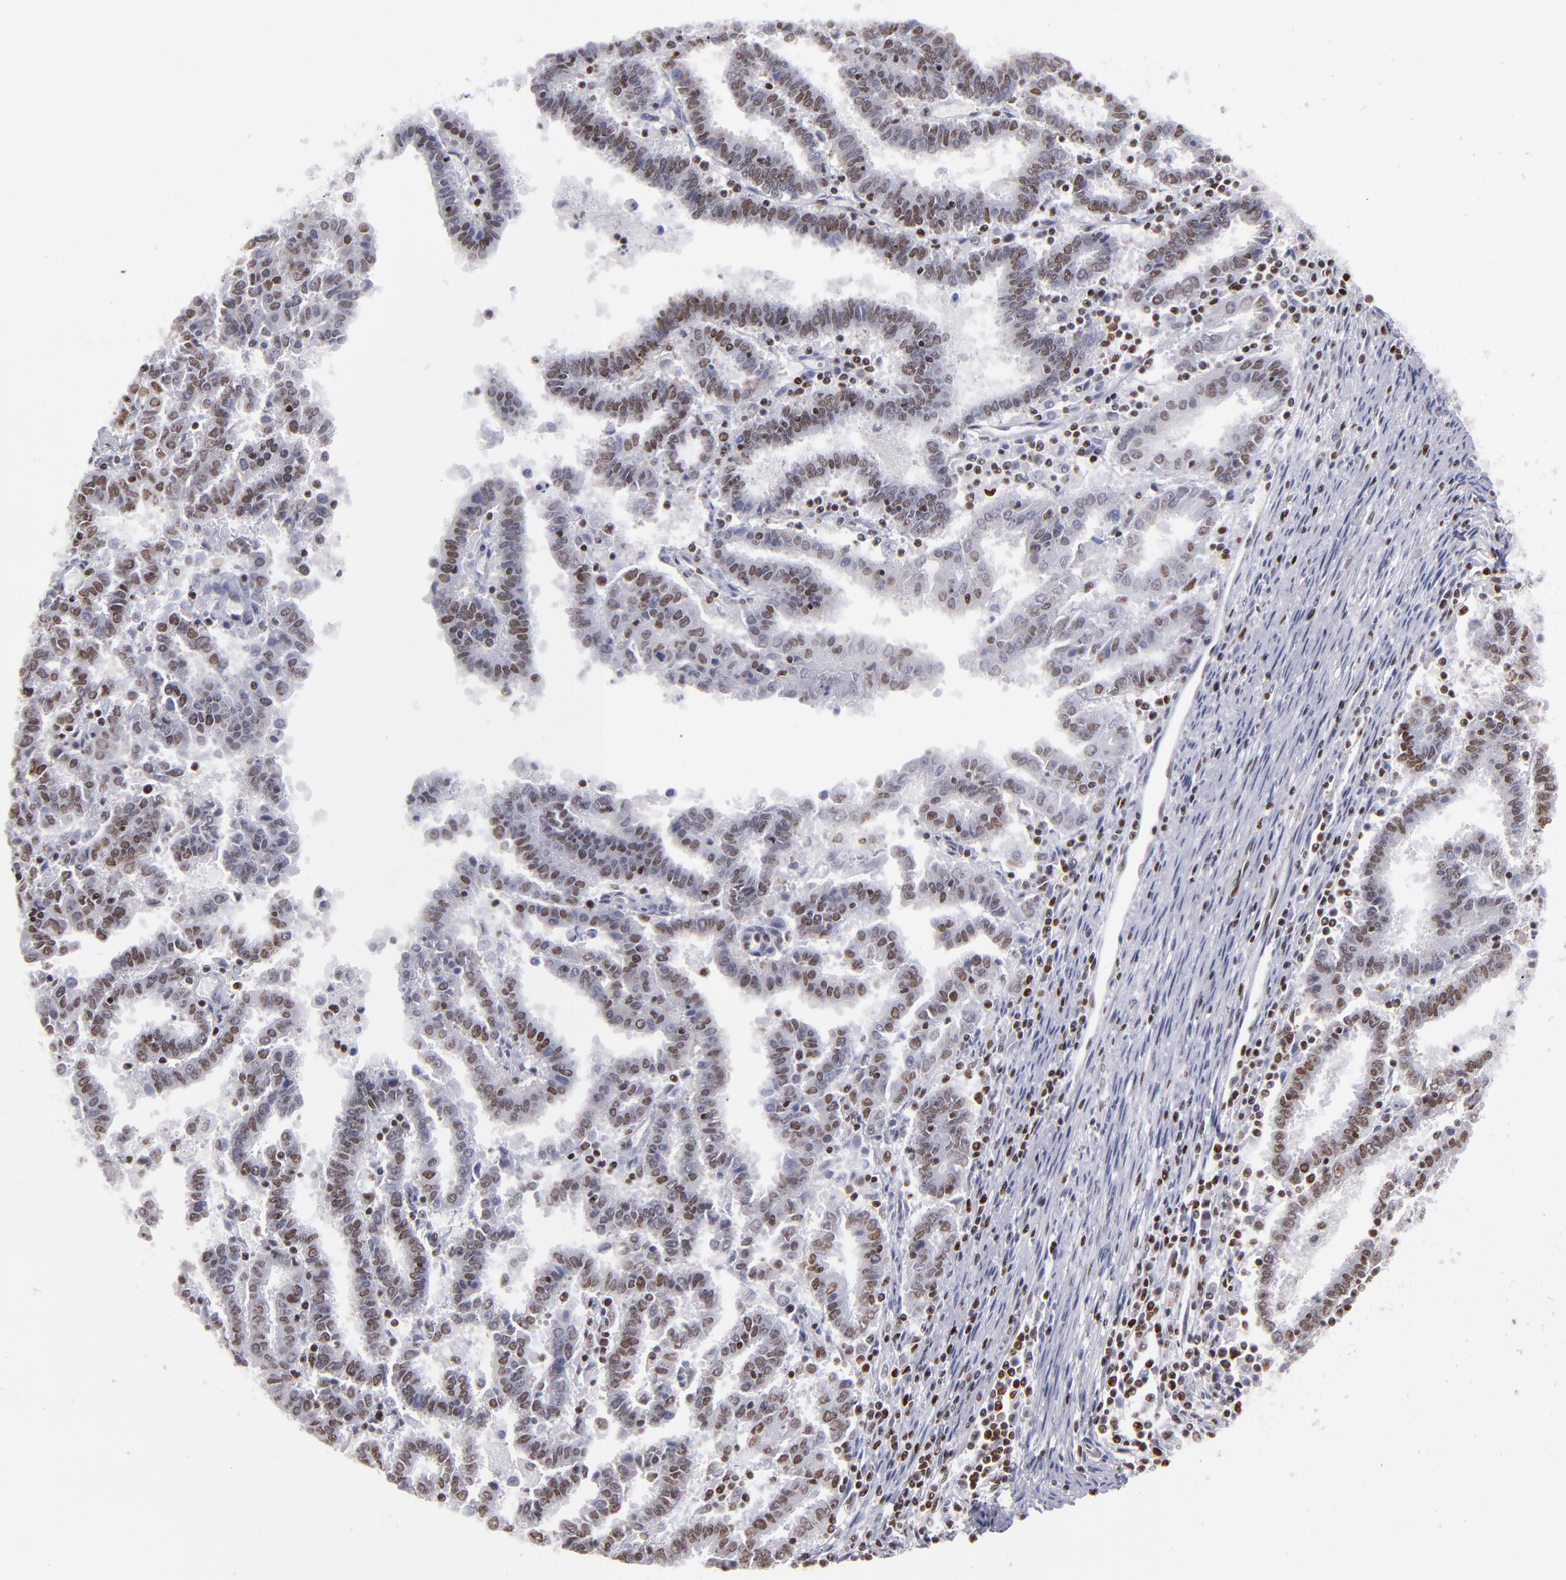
{"staining": {"intensity": "moderate", "quantity": "25%-75%", "location": "nuclear"}, "tissue": "endometrial cancer", "cell_type": "Tumor cells", "image_type": "cancer", "snomed": [{"axis": "morphology", "description": "Adenocarcinoma, NOS"}, {"axis": "topography", "description": "Uterus"}], "caption": "DAB immunohistochemical staining of human adenocarcinoma (endometrial) reveals moderate nuclear protein positivity in about 25%-75% of tumor cells.", "gene": "TERF2", "patient": {"sex": "female", "age": 83}}